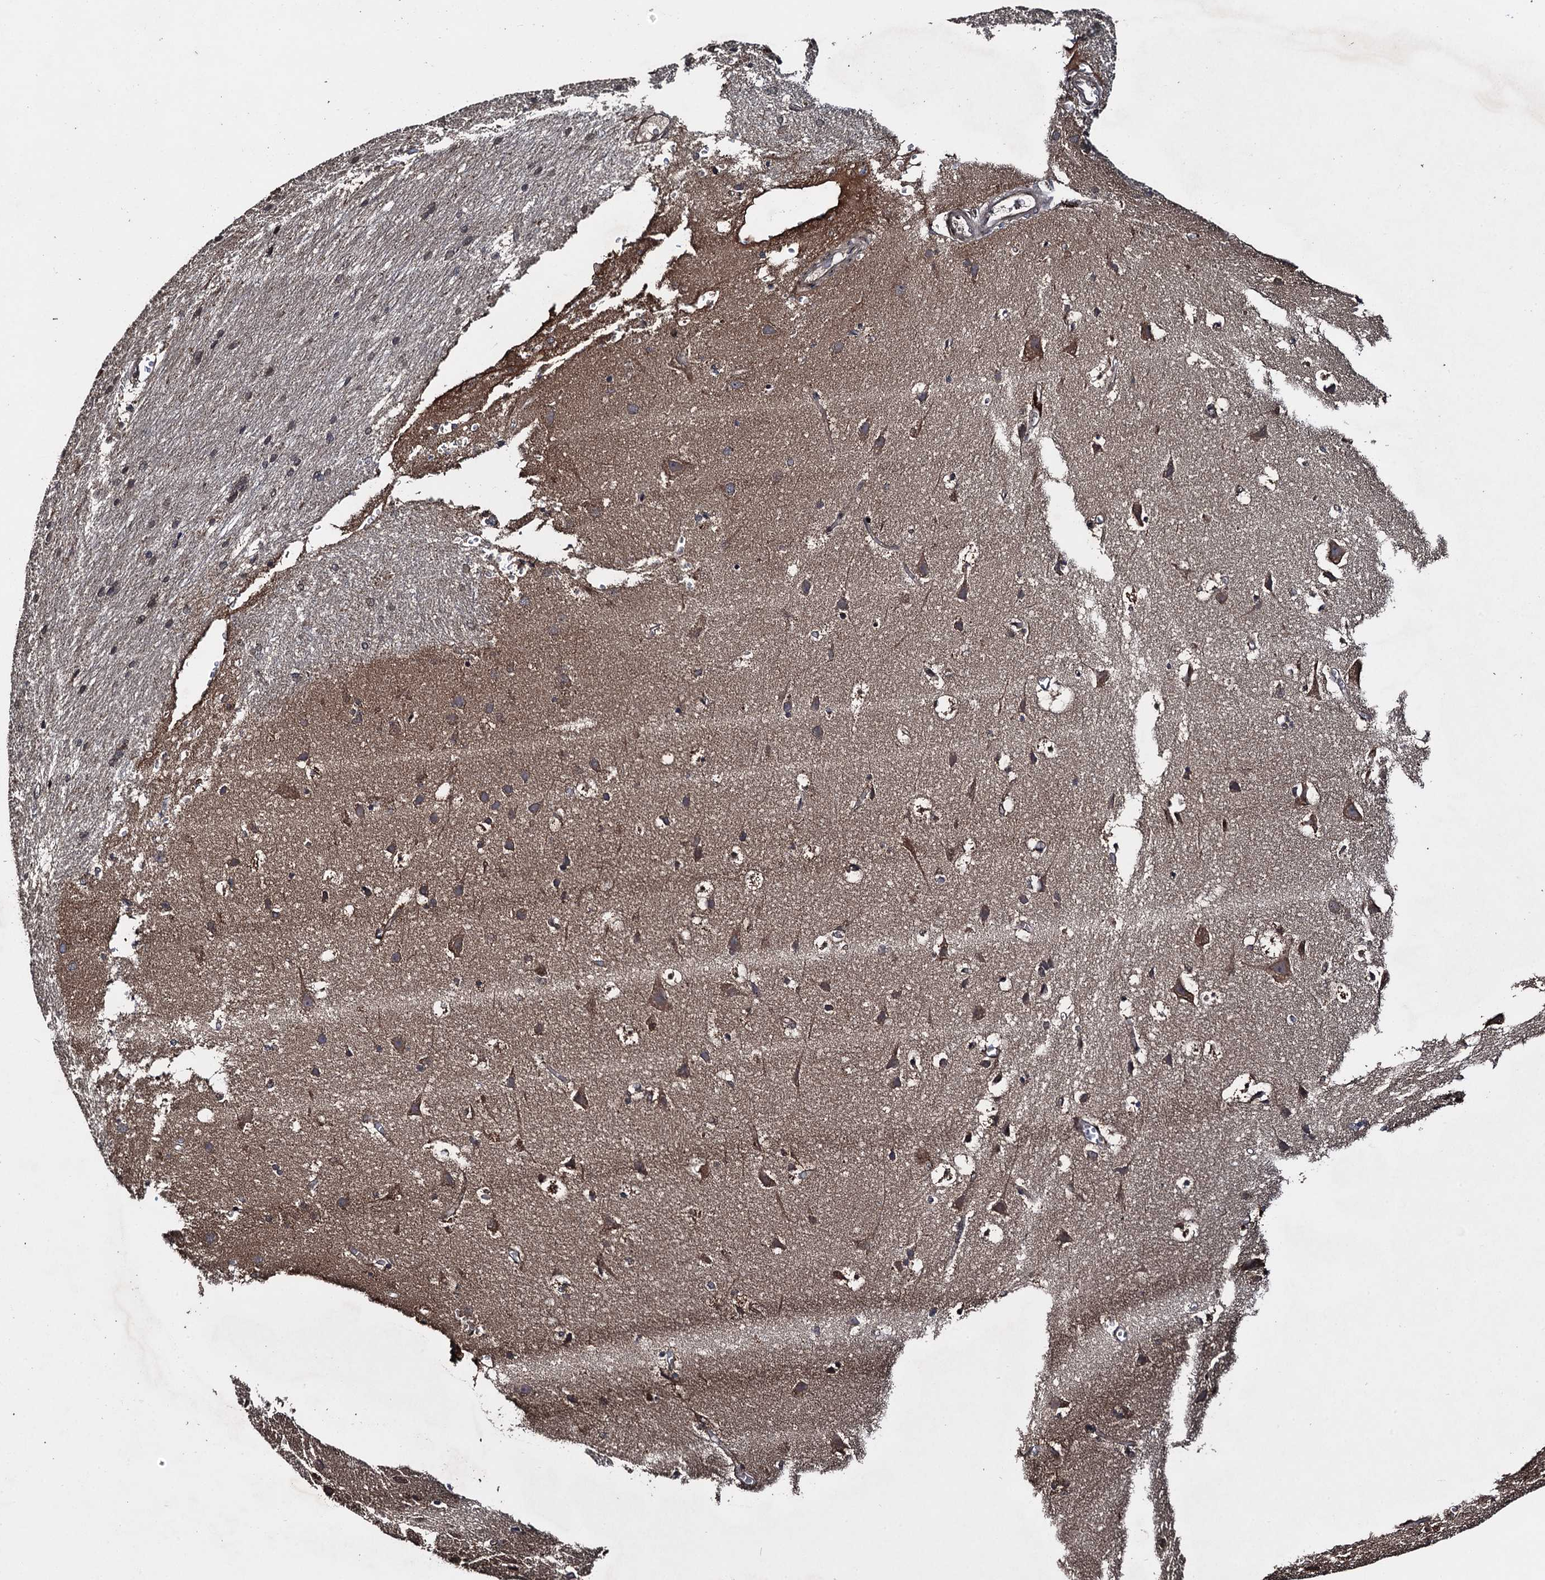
{"staining": {"intensity": "moderate", "quantity": ">75%", "location": "cytoplasmic/membranous"}, "tissue": "cerebral cortex", "cell_type": "Endothelial cells", "image_type": "normal", "snomed": [{"axis": "morphology", "description": "Normal tissue, NOS"}, {"axis": "topography", "description": "Cerebral cortex"}], "caption": "Immunohistochemistry (IHC) staining of unremarkable cerebral cortex, which displays medium levels of moderate cytoplasmic/membranous staining in approximately >75% of endothelial cells indicating moderate cytoplasmic/membranous protein positivity. The staining was performed using DAB (3,3'-diaminobenzidine) (brown) for protein detection and nuclei were counterstained in hematoxylin (blue).", "gene": "RHOBTB1", "patient": {"sex": "male", "age": 54}}